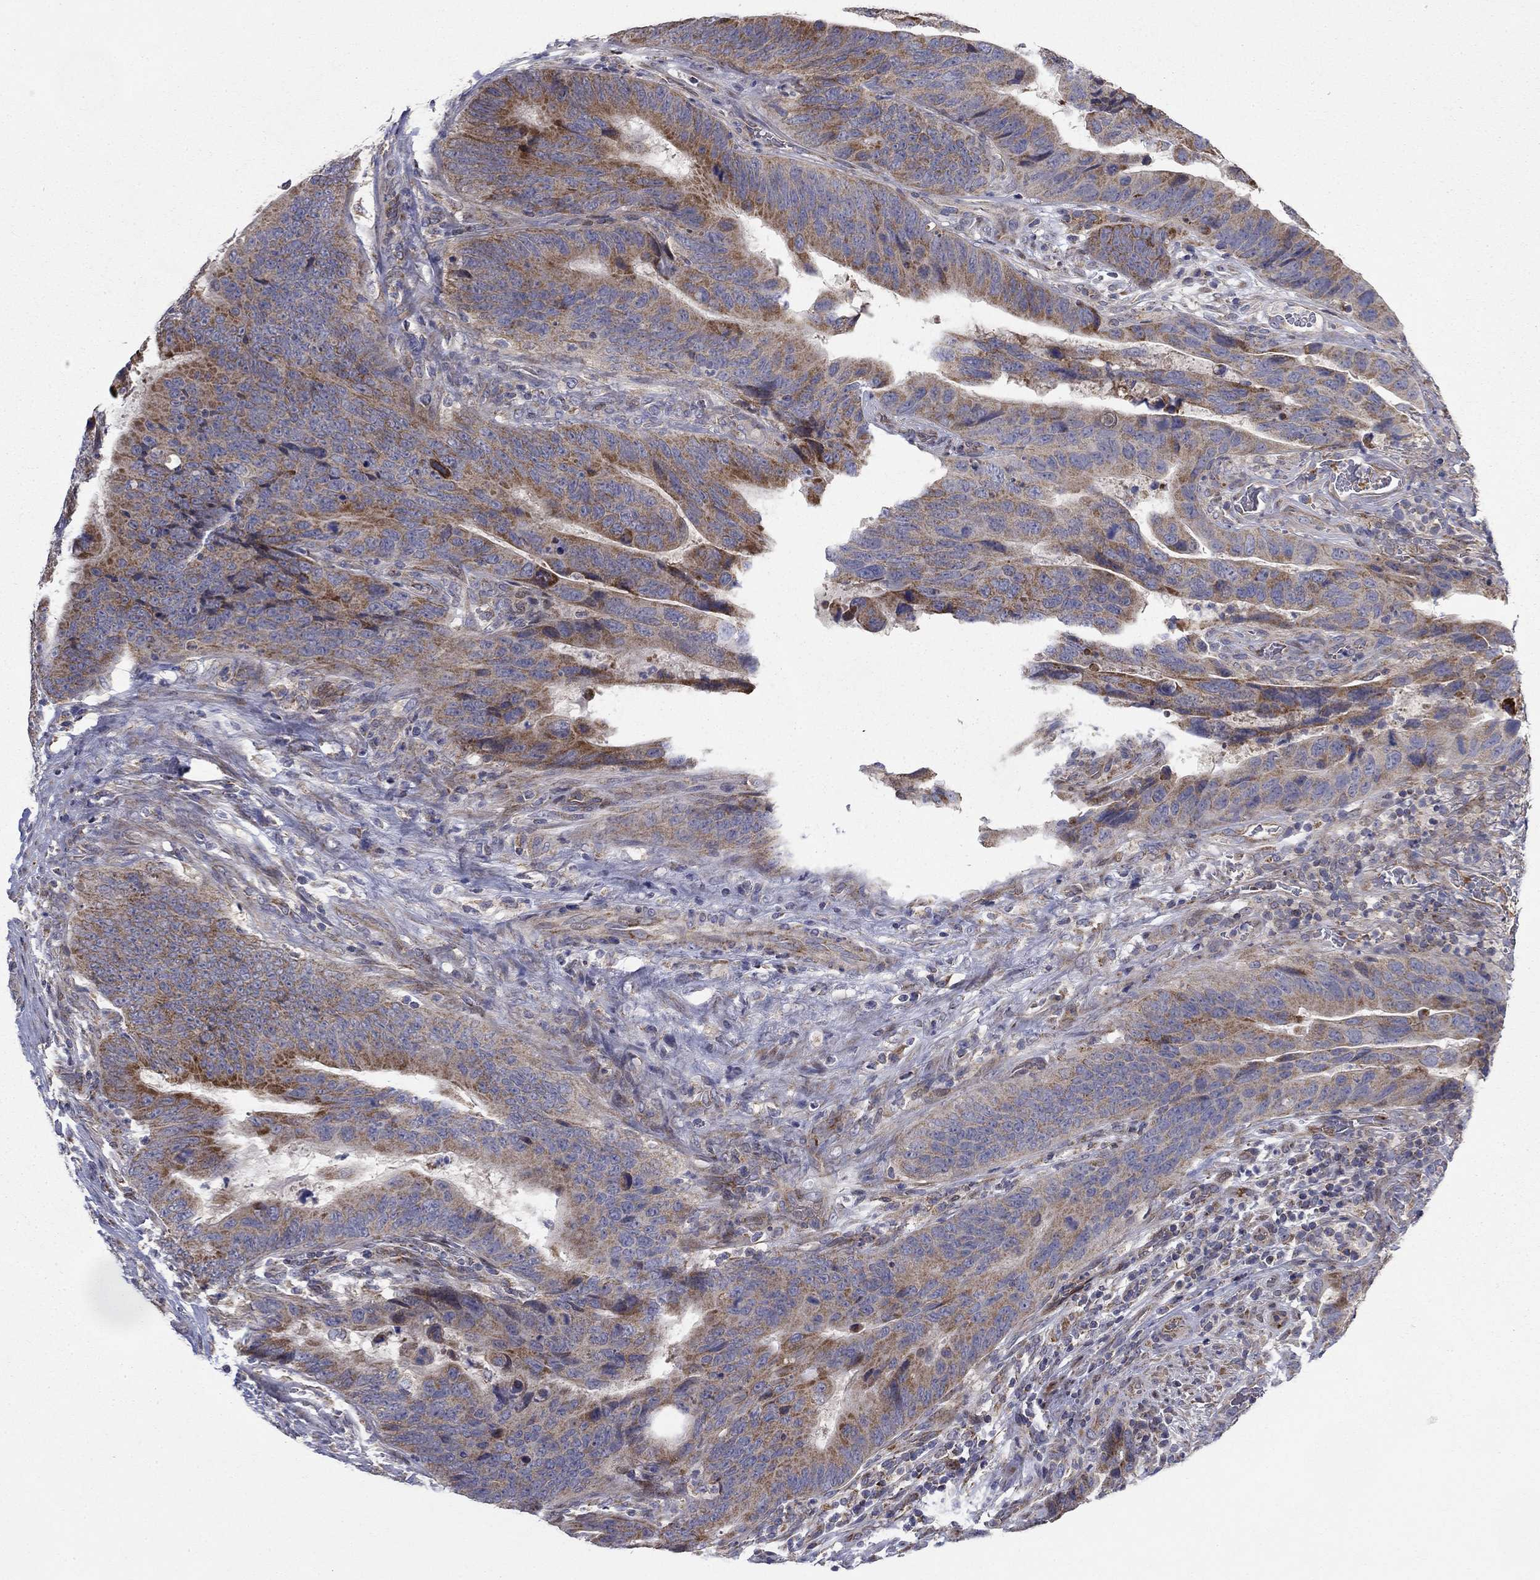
{"staining": {"intensity": "moderate", "quantity": "25%-75%", "location": "cytoplasmic/membranous"}, "tissue": "colorectal cancer", "cell_type": "Tumor cells", "image_type": "cancer", "snomed": [{"axis": "morphology", "description": "Adenocarcinoma, NOS"}, {"axis": "topography", "description": "Colon"}], "caption": "This histopathology image shows adenocarcinoma (colorectal) stained with immunohistochemistry to label a protein in brown. The cytoplasmic/membranous of tumor cells show moderate positivity for the protein. Nuclei are counter-stained blue.", "gene": "MMAA", "patient": {"sex": "female", "age": 56}}